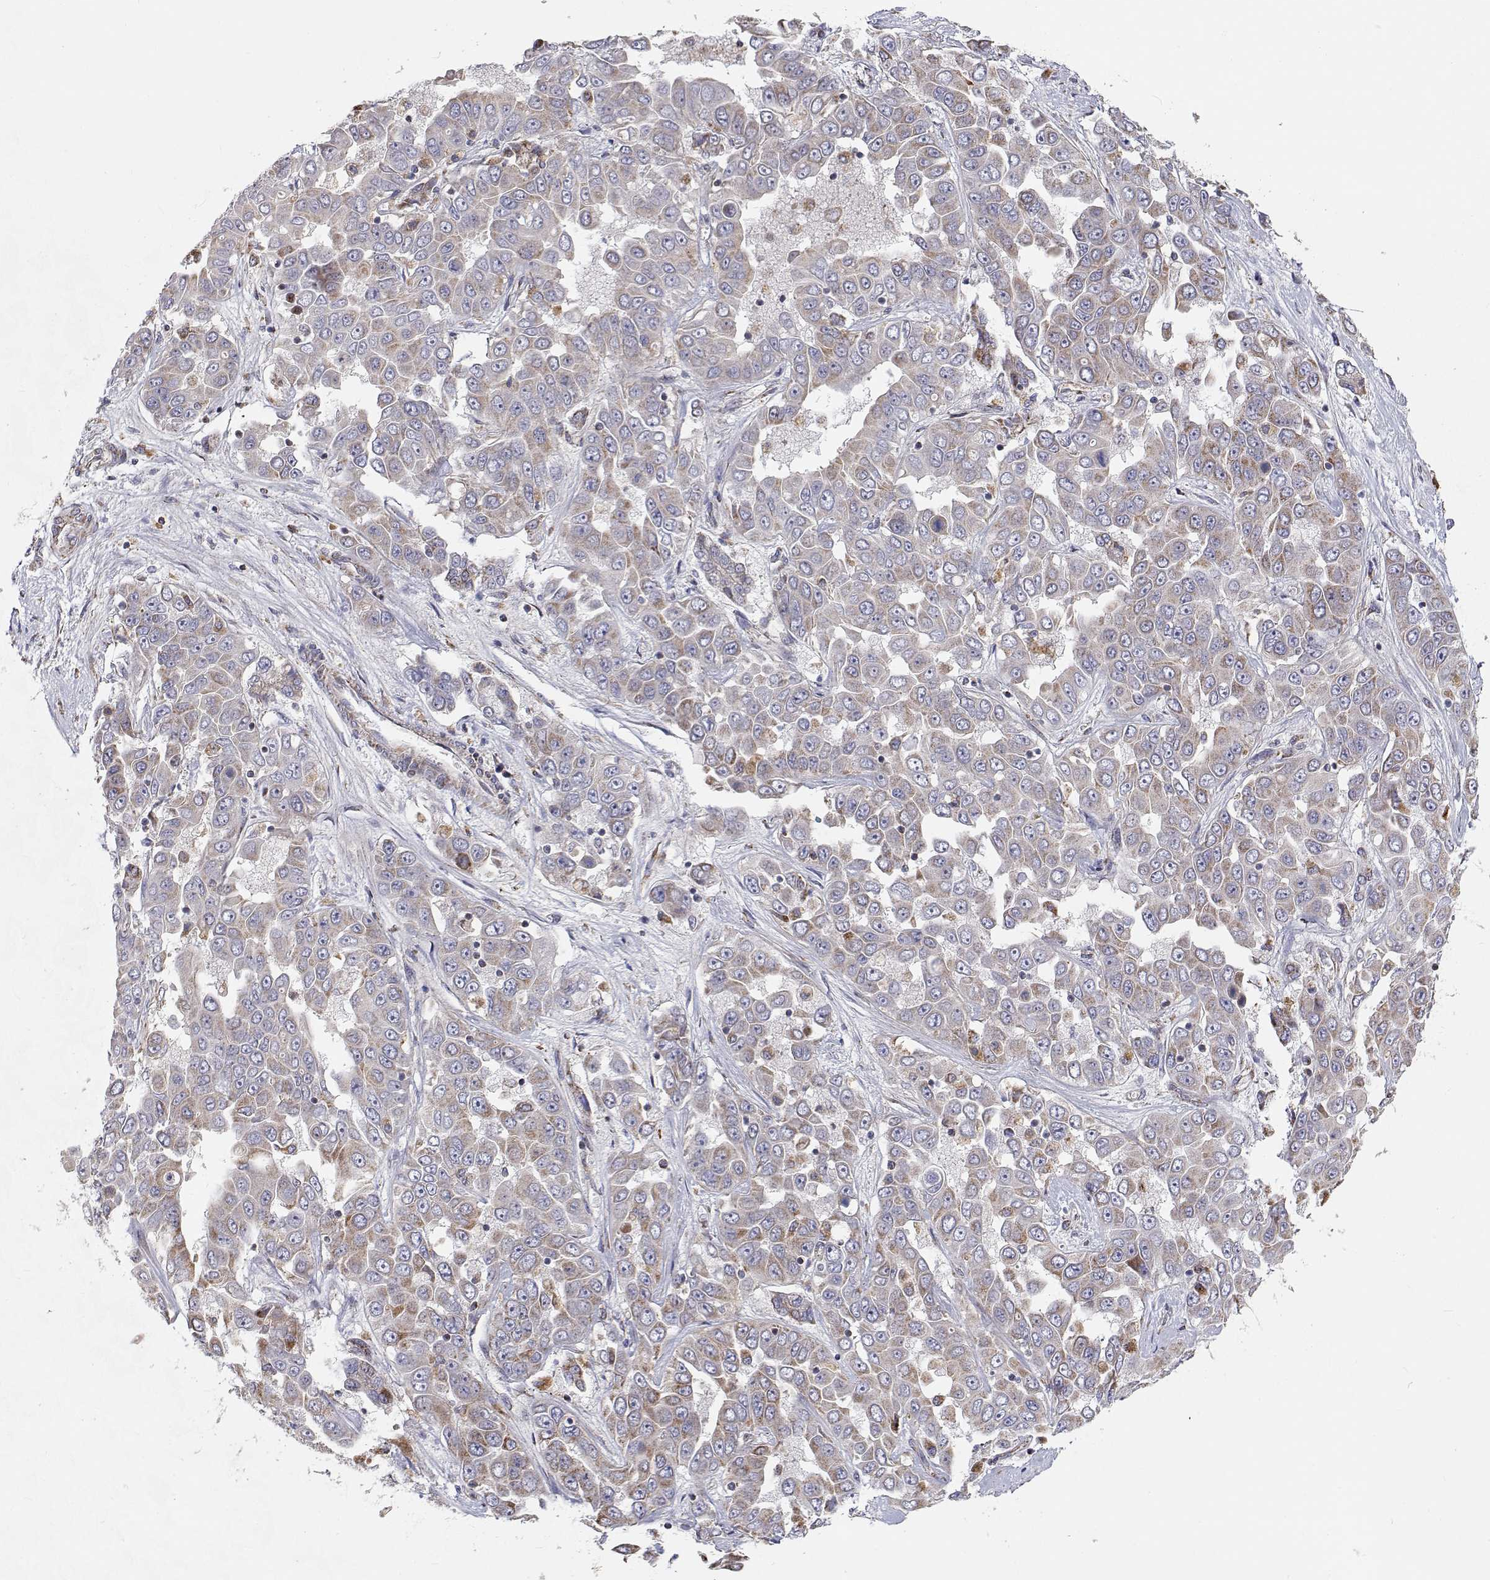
{"staining": {"intensity": "weak", "quantity": "<25%", "location": "cytoplasmic/membranous"}, "tissue": "liver cancer", "cell_type": "Tumor cells", "image_type": "cancer", "snomed": [{"axis": "morphology", "description": "Cholangiocarcinoma"}, {"axis": "topography", "description": "Liver"}], "caption": "Immunohistochemistry (IHC) micrograph of neoplastic tissue: human cholangiocarcinoma (liver) stained with DAB (3,3'-diaminobenzidine) demonstrates no significant protein positivity in tumor cells.", "gene": "SPICE1", "patient": {"sex": "female", "age": 52}}